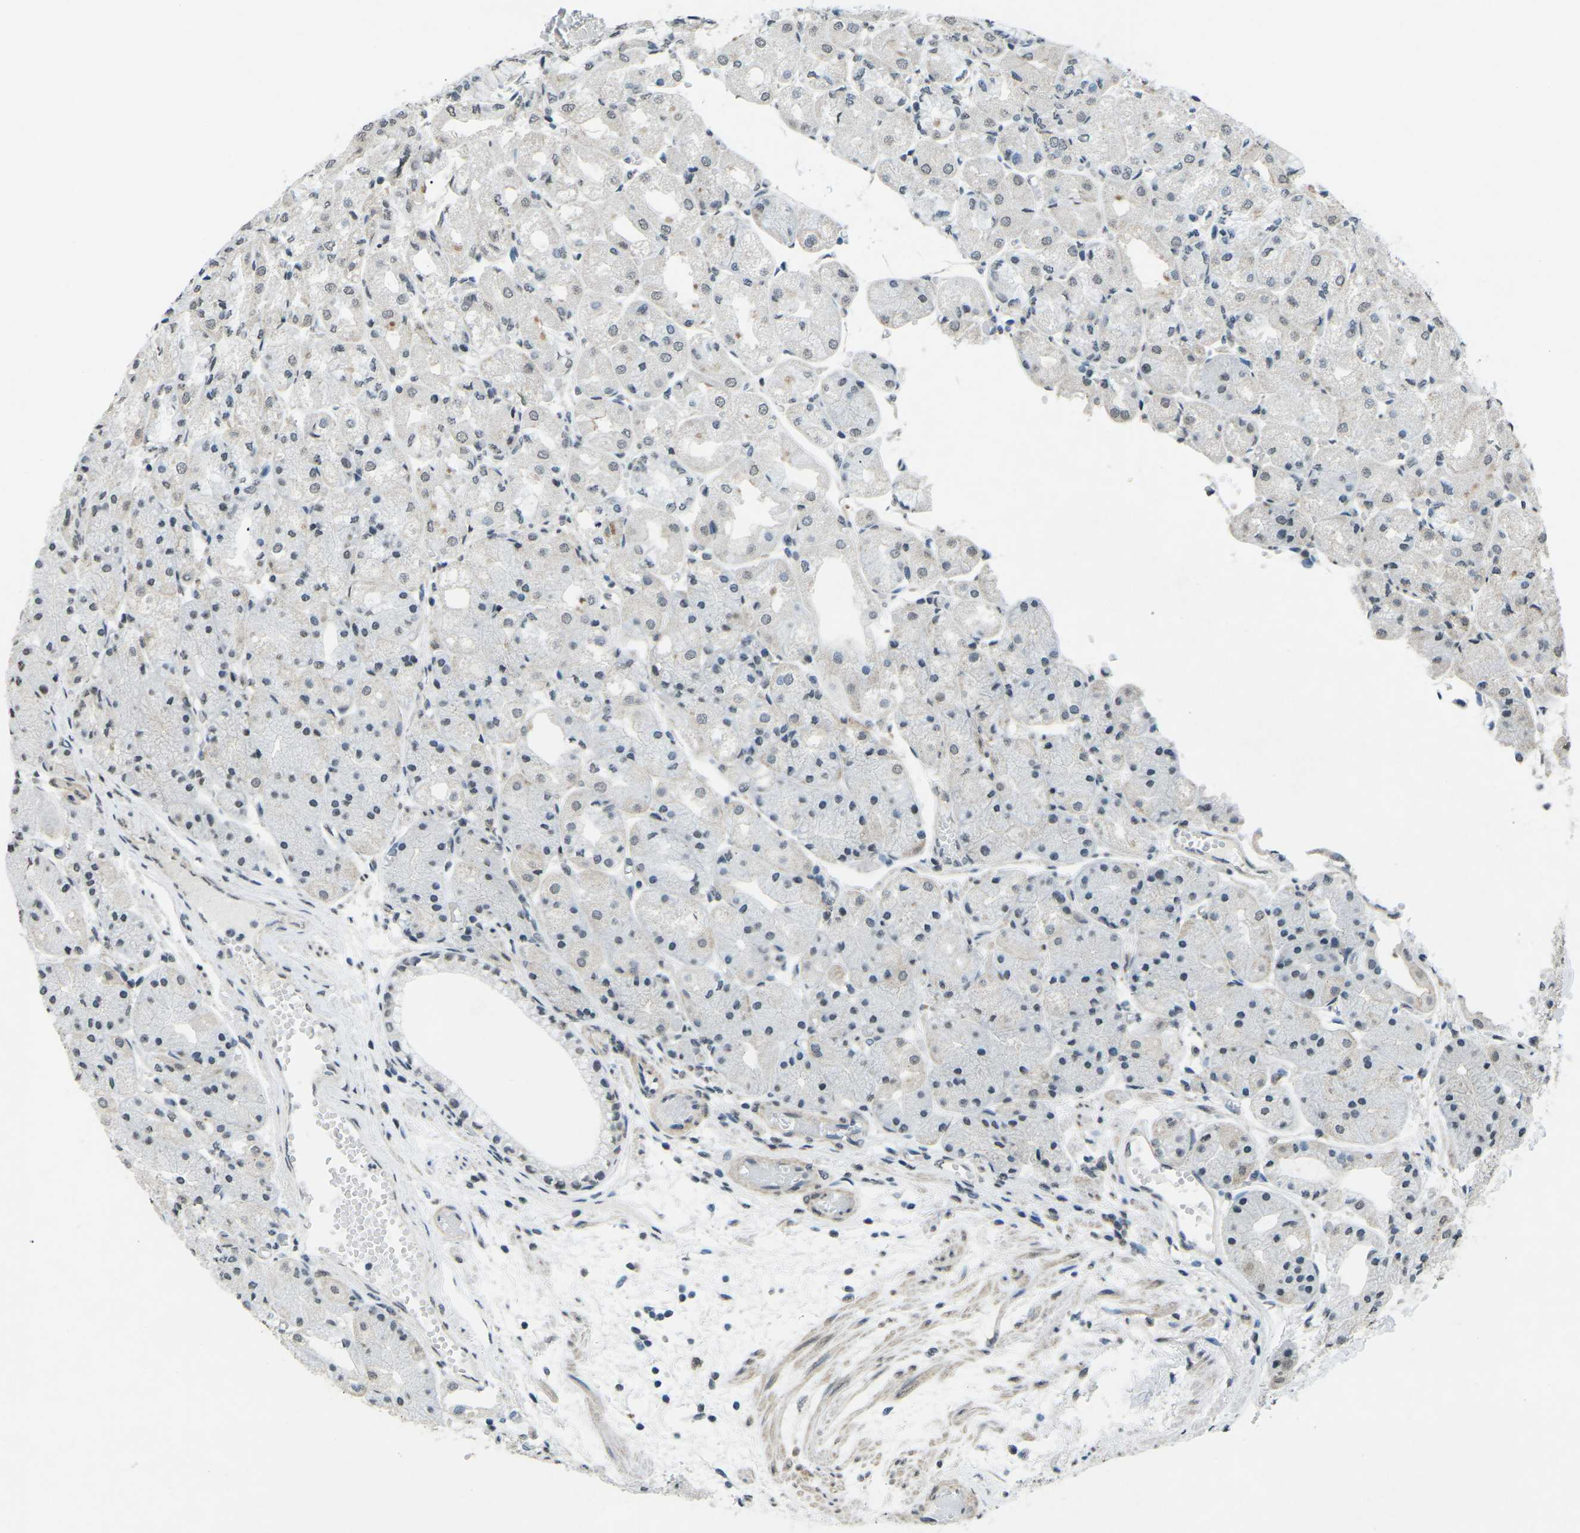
{"staining": {"intensity": "weak", "quantity": "<25%", "location": "cytoplasmic/membranous,nuclear"}, "tissue": "stomach", "cell_type": "Glandular cells", "image_type": "normal", "snomed": [{"axis": "morphology", "description": "Normal tissue, NOS"}, {"axis": "topography", "description": "Stomach, upper"}], "caption": "Glandular cells show no significant protein expression in benign stomach. (DAB (3,3'-diaminobenzidine) immunohistochemistry (IHC) with hematoxylin counter stain).", "gene": "TFR2", "patient": {"sex": "male", "age": 72}}